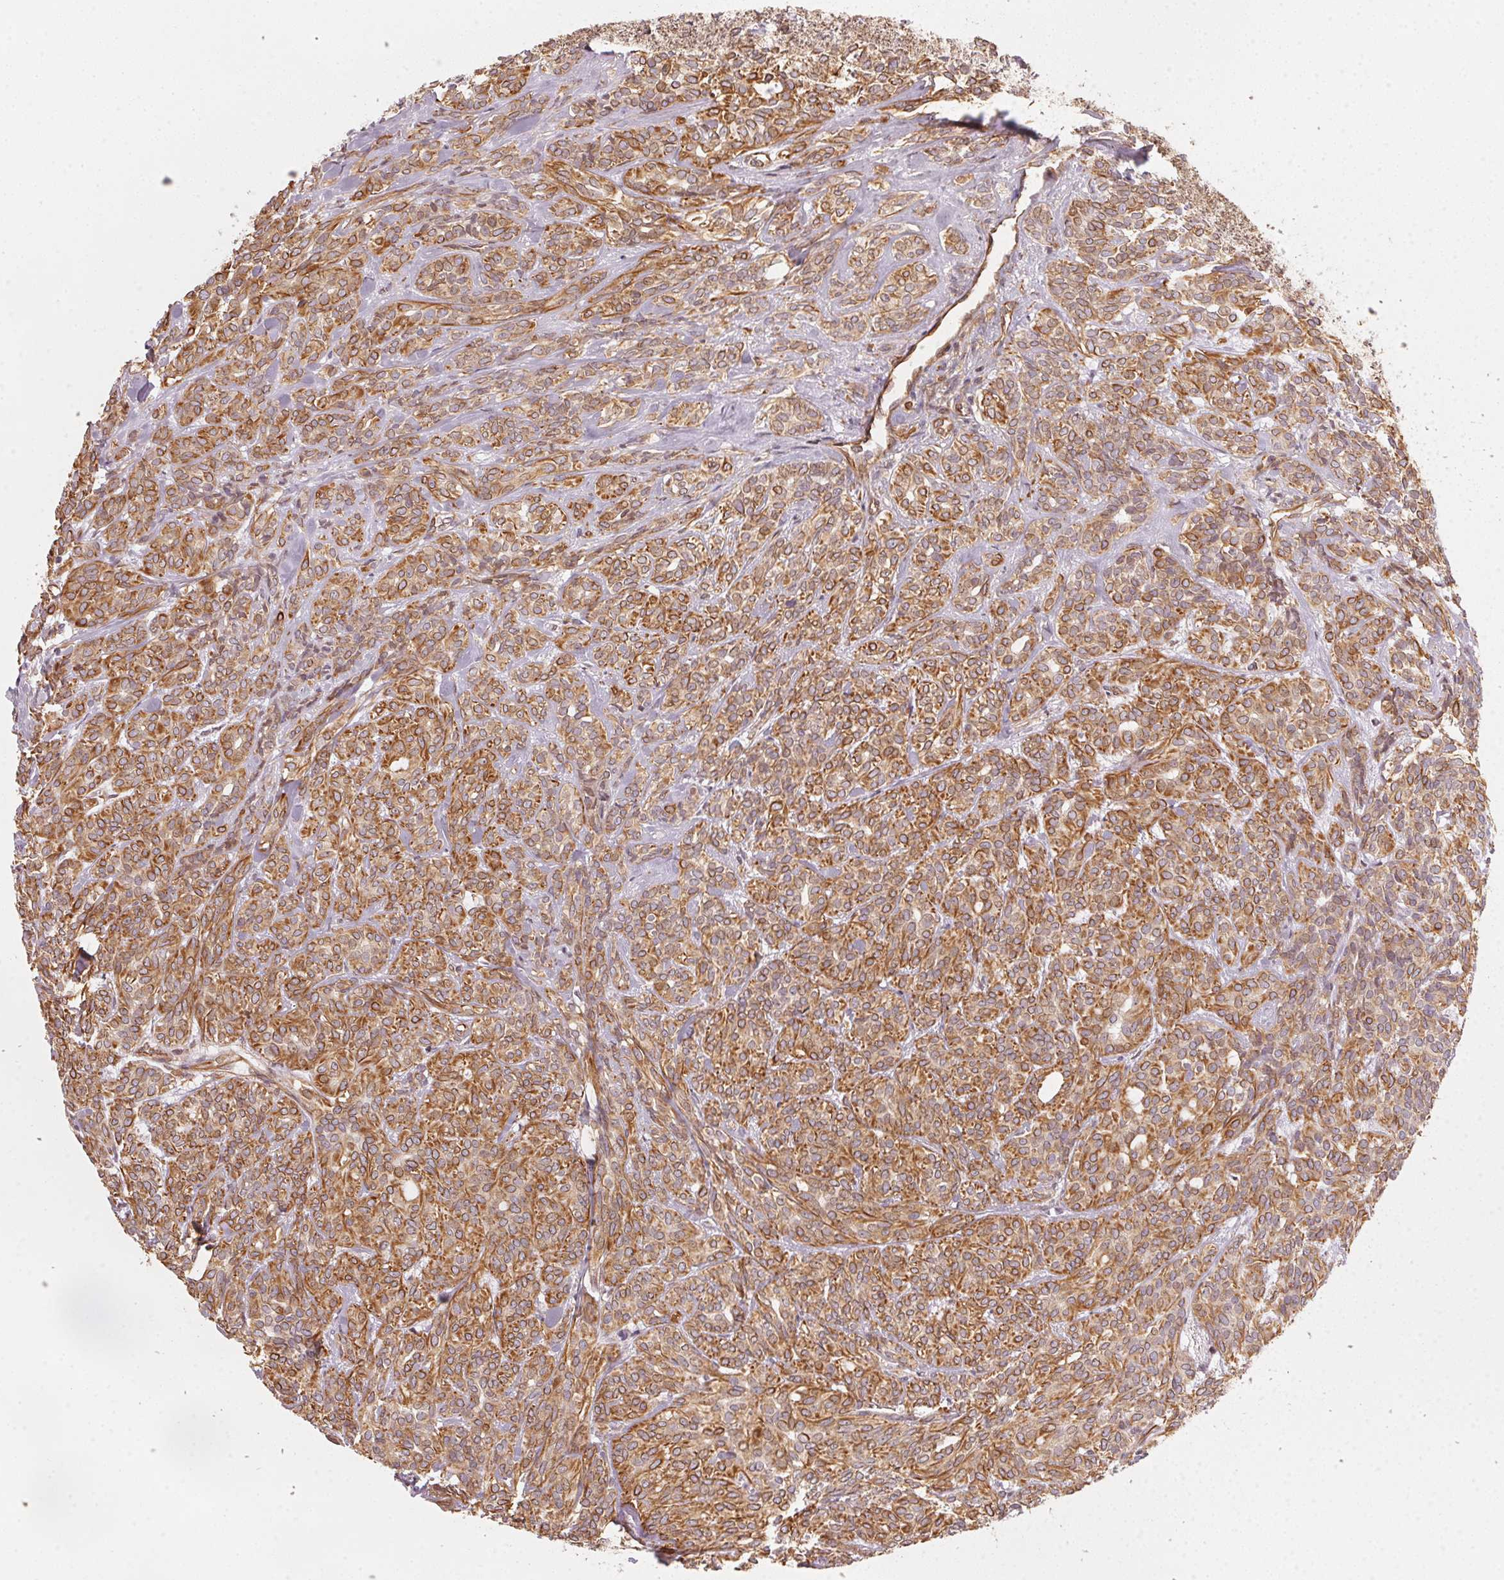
{"staining": {"intensity": "moderate", "quantity": ">75%", "location": "cytoplasmic/membranous"}, "tissue": "head and neck cancer", "cell_type": "Tumor cells", "image_type": "cancer", "snomed": [{"axis": "morphology", "description": "Adenocarcinoma, NOS"}, {"axis": "topography", "description": "Head-Neck"}], "caption": "Tumor cells reveal medium levels of moderate cytoplasmic/membranous staining in about >75% of cells in human head and neck cancer (adenocarcinoma). (DAB = brown stain, brightfield microscopy at high magnification).", "gene": "FOXR2", "patient": {"sex": "female", "age": 57}}